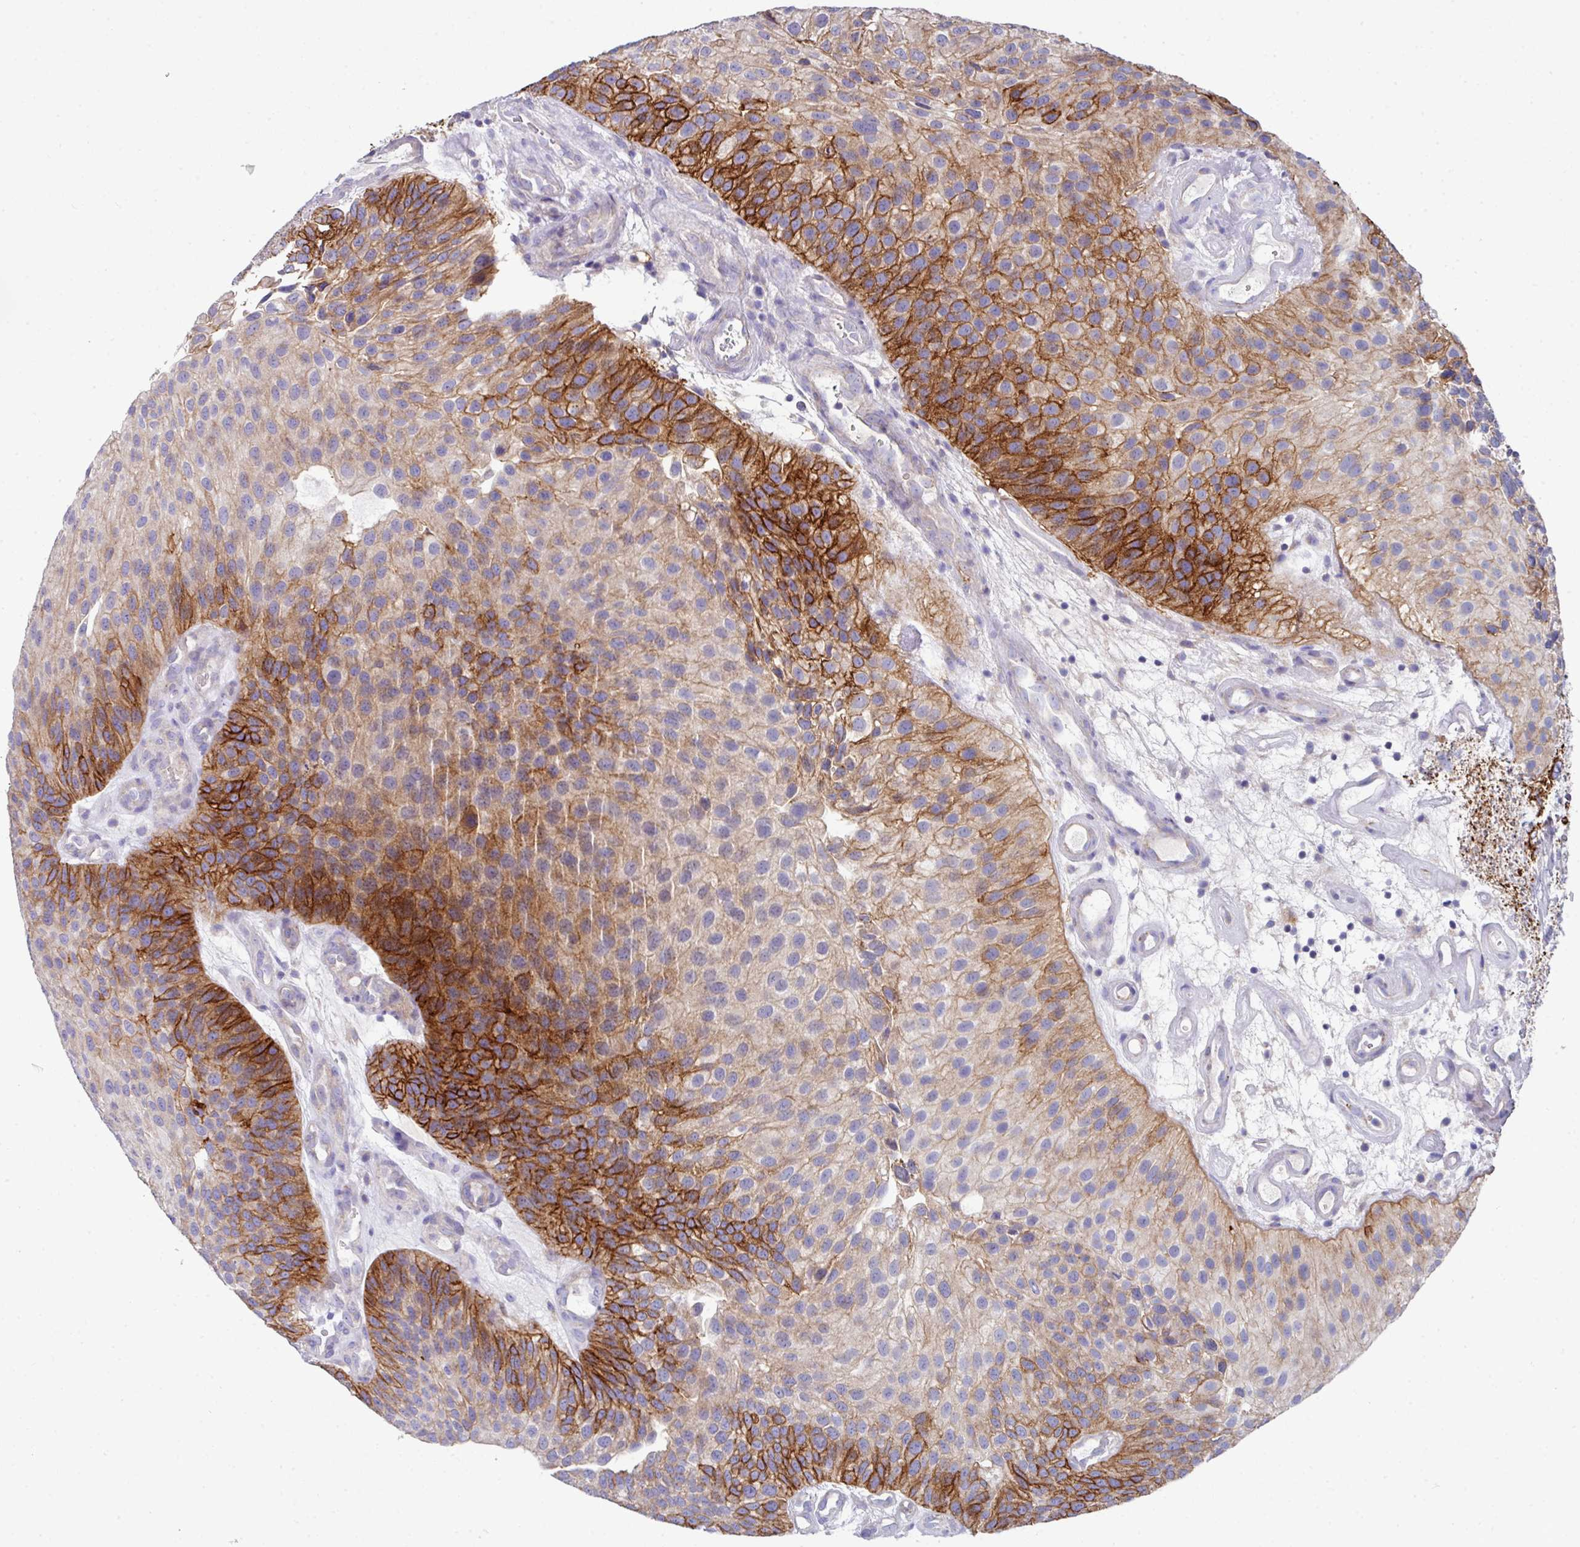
{"staining": {"intensity": "strong", "quantity": "25%-75%", "location": "cytoplasmic/membranous"}, "tissue": "urothelial cancer", "cell_type": "Tumor cells", "image_type": "cancer", "snomed": [{"axis": "morphology", "description": "Urothelial carcinoma, NOS"}, {"axis": "topography", "description": "Urinary bladder"}], "caption": "Transitional cell carcinoma stained for a protein (brown) displays strong cytoplasmic/membranous positive positivity in approximately 25%-75% of tumor cells.", "gene": "CLDN1", "patient": {"sex": "male", "age": 87}}